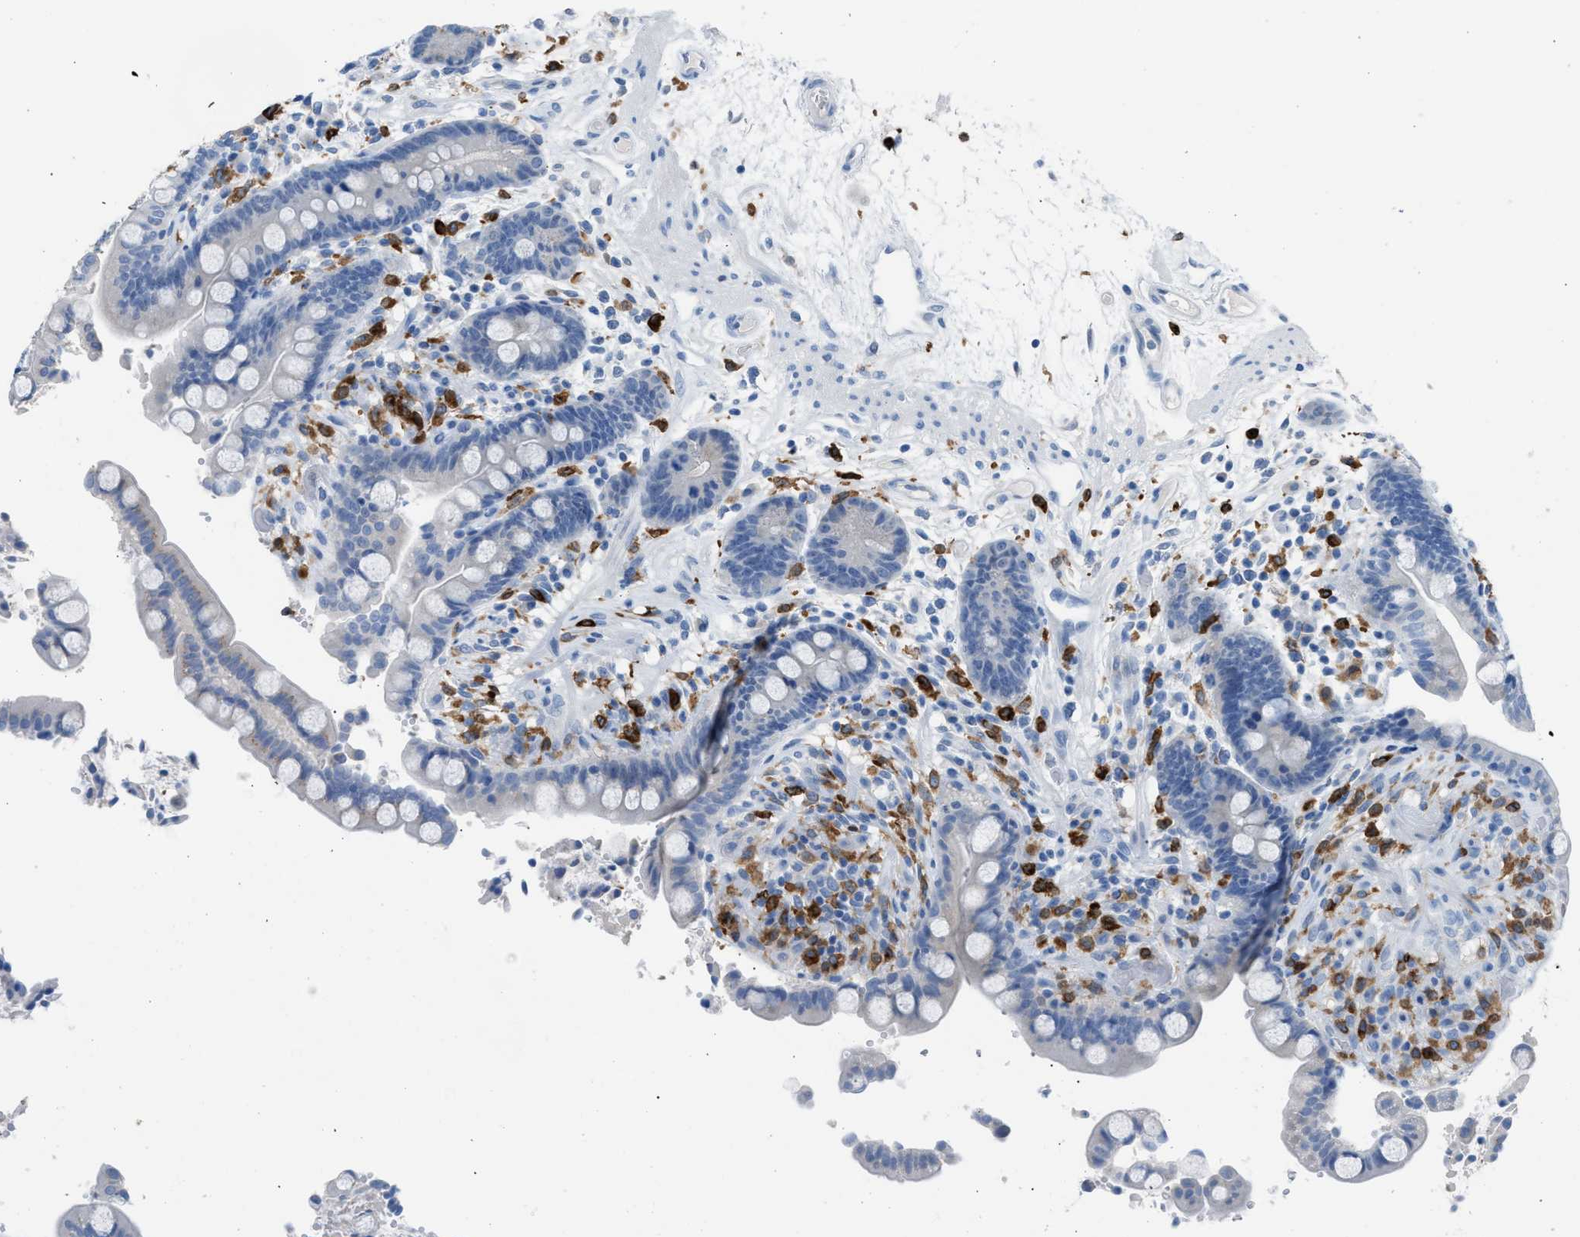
{"staining": {"intensity": "negative", "quantity": "none", "location": "none"}, "tissue": "colon", "cell_type": "Endothelial cells", "image_type": "normal", "snomed": [{"axis": "morphology", "description": "Normal tissue, NOS"}, {"axis": "topography", "description": "Colon"}], "caption": "The micrograph demonstrates no significant staining in endothelial cells of colon. Brightfield microscopy of immunohistochemistry (IHC) stained with DAB (3,3'-diaminobenzidine) (brown) and hematoxylin (blue), captured at high magnification.", "gene": "CLEC10A", "patient": {"sex": "male", "age": 73}}